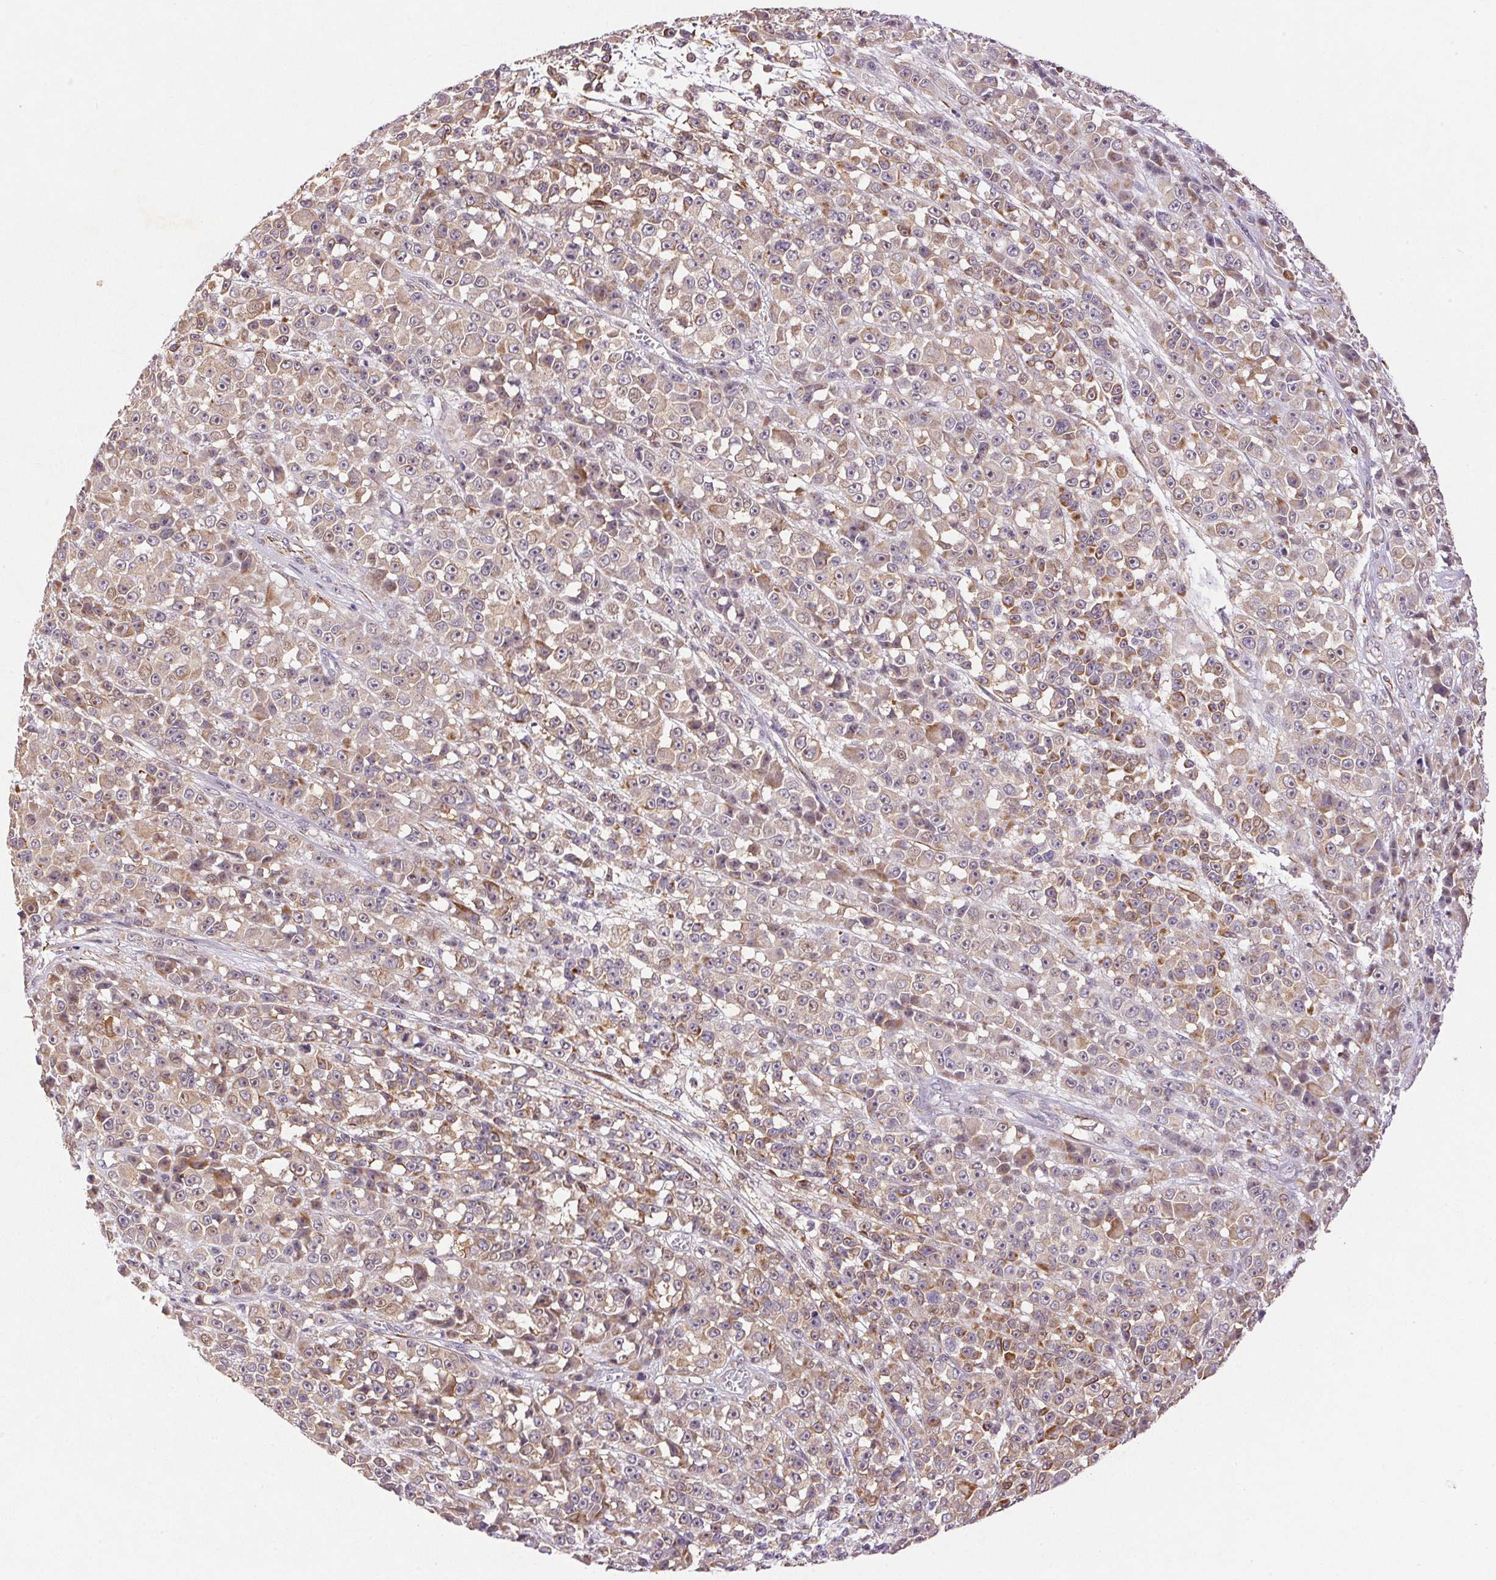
{"staining": {"intensity": "weak", "quantity": "25%-75%", "location": "cytoplasmic/membranous,nuclear"}, "tissue": "melanoma", "cell_type": "Tumor cells", "image_type": "cancer", "snomed": [{"axis": "morphology", "description": "Malignant melanoma, NOS"}, {"axis": "topography", "description": "Skin"}, {"axis": "topography", "description": "Skin of back"}], "caption": "DAB (3,3'-diaminobenzidine) immunohistochemical staining of human malignant melanoma reveals weak cytoplasmic/membranous and nuclear protein staining in approximately 25%-75% of tumor cells.", "gene": "GYG2", "patient": {"sex": "male", "age": 91}}